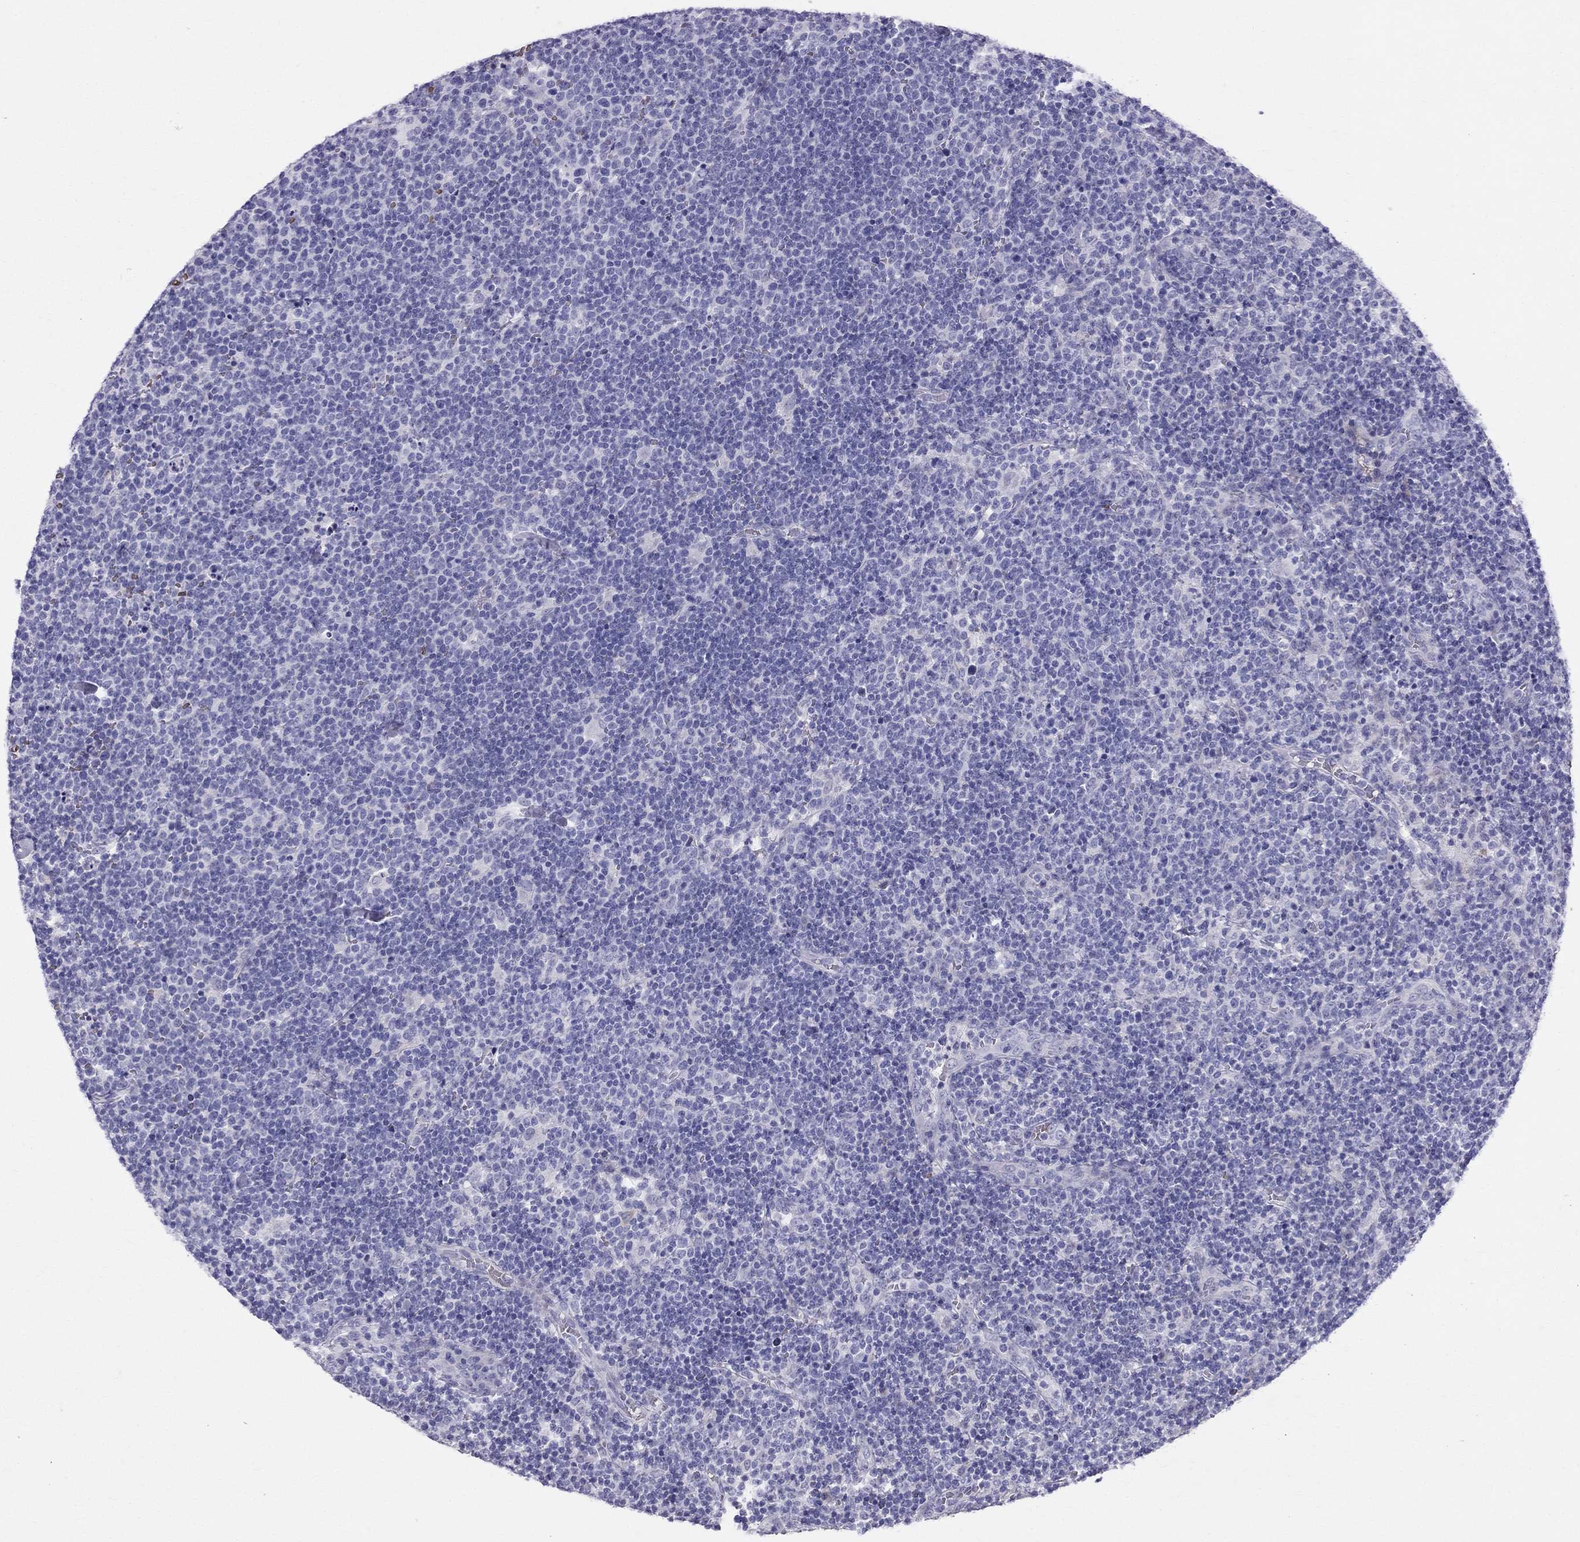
{"staining": {"intensity": "negative", "quantity": "none", "location": "none"}, "tissue": "lymphoma", "cell_type": "Tumor cells", "image_type": "cancer", "snomed": [{"axis": "morphology", "description": "Malignant lymphoma, non-Hodgkin's type, High grade"}, {"axis": "topography", "description": "Lymph node"}], "caption": "The histopathology image shows no staining of tumor cells in high-grade malignant lymphoma, non-Hodgkin's type. (DAB immunohistochemistry (IHC), high magnification).", "gene": "DNAAF6", "patient": {"sex": "male", "age": 61}}